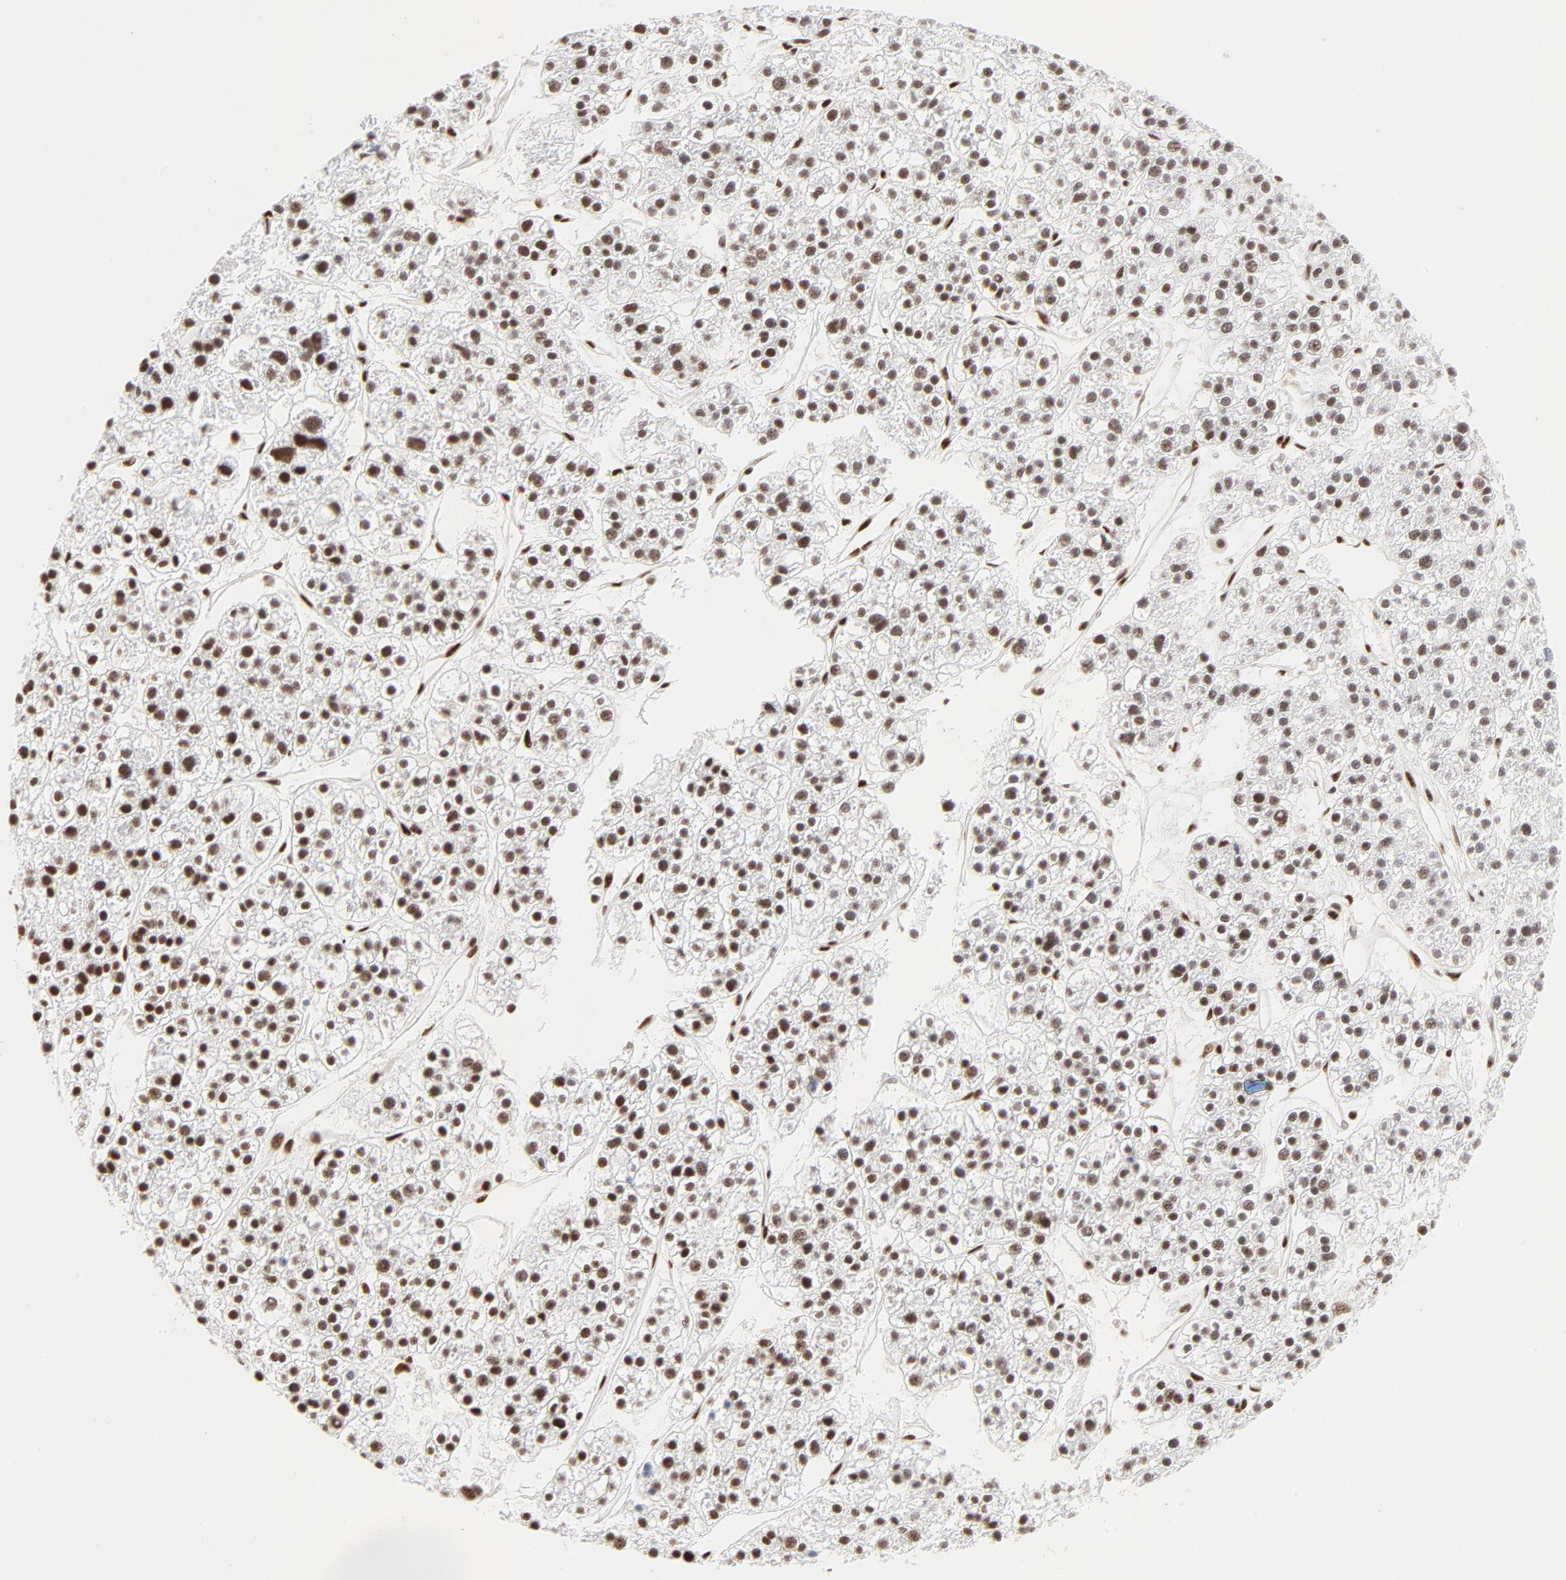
{"staining": {"intensity": "strong", "quantity": ">75%", "location": "nuclear"}, "tissue": "liver cancer", "cell_type": "Tumor cells", "image_type": "cancer", "snomed": [{"axis": "morphology", "description": "Carcinoma, Hepatocellular, NOS"}, {"axis": "topography", "description": "Liver"}], "caption": "Protein staining exhibits strong nuclear positivity in approximately >75% of tumor cells in liver cancer (hepatocellular carcinoma).", "gene": "TARDBP", "patient": {"sex": "female", "age": 85}}